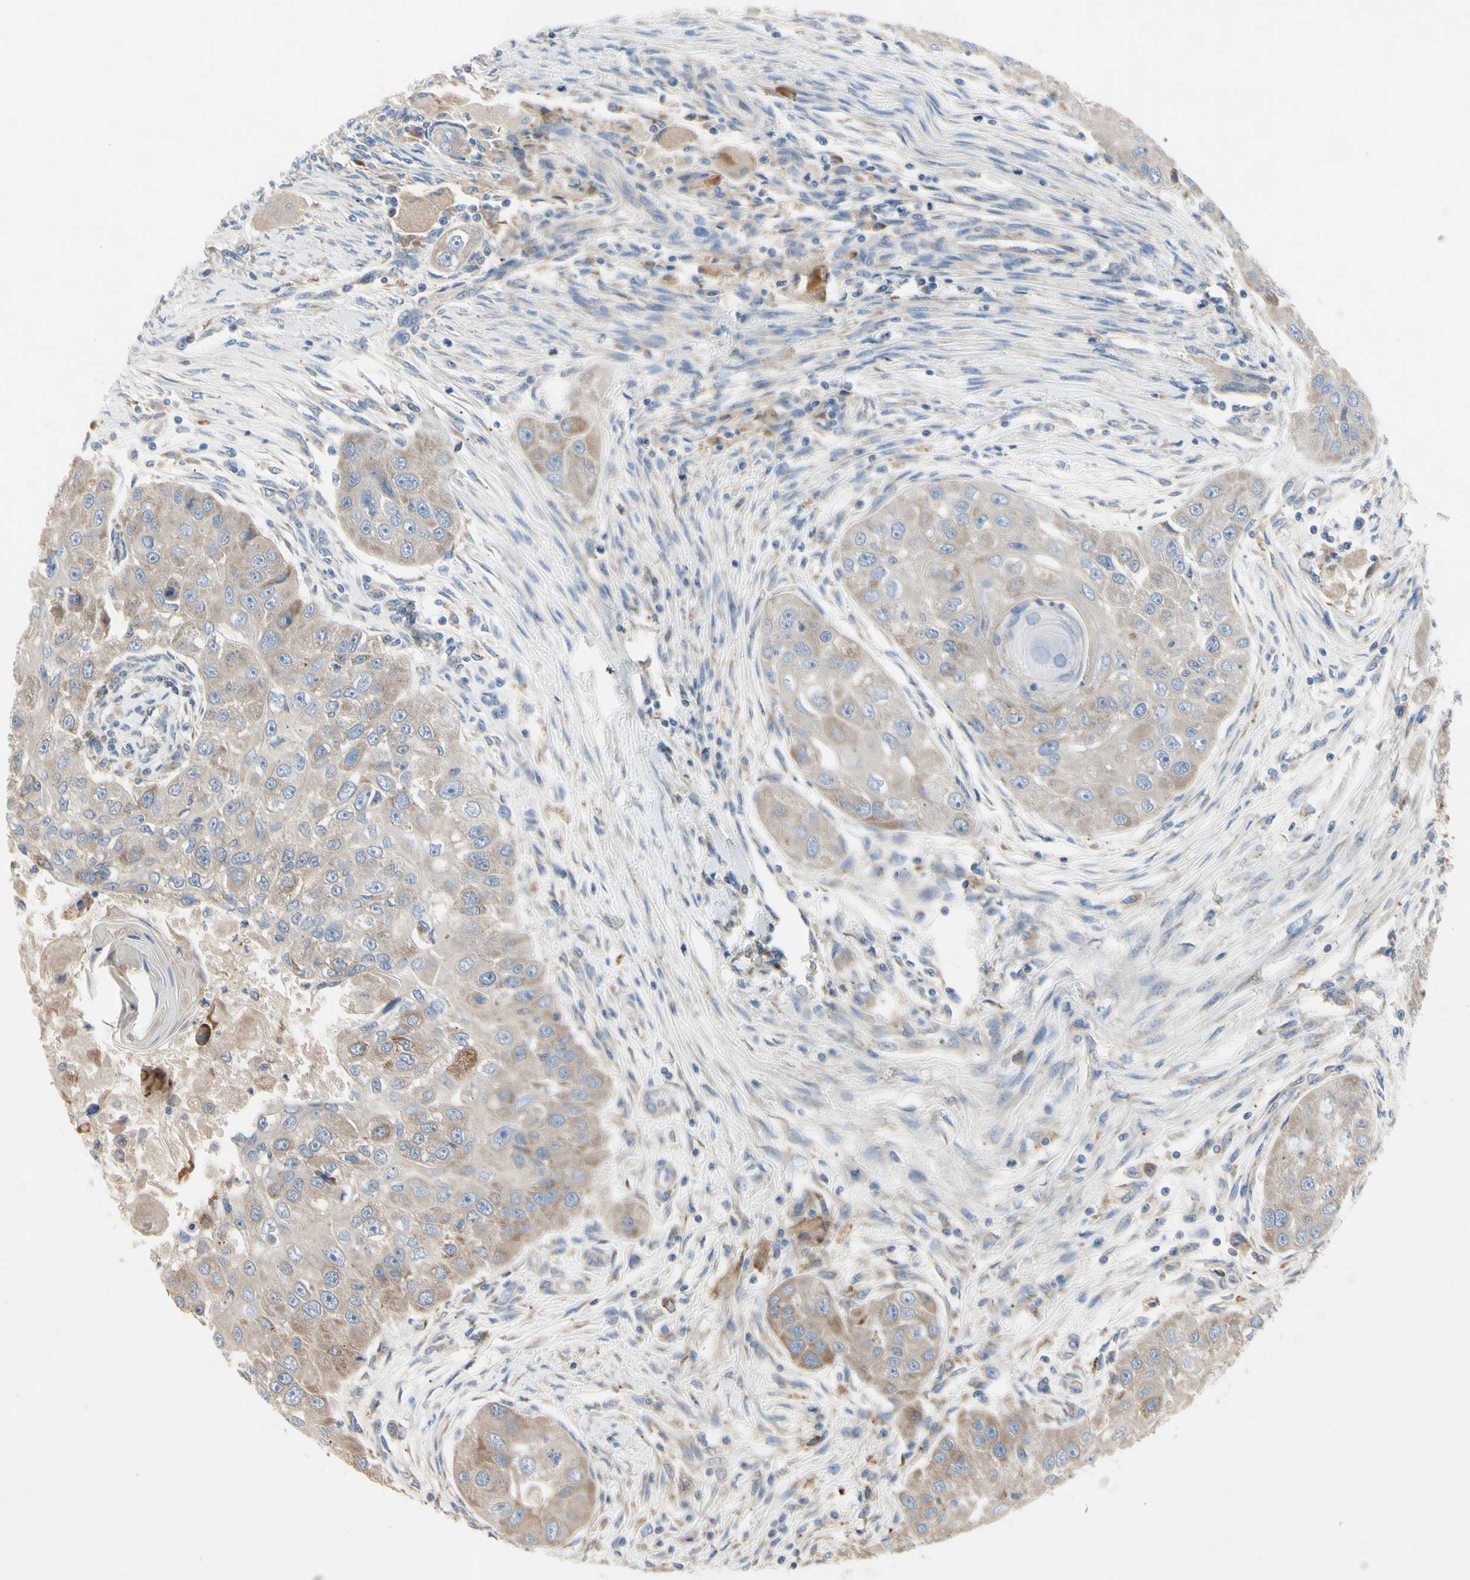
{"staining": {"intensity": "weak", "quantity": ">75%", "location": "cytoplasmic/membranous"}, "tissue": "head and neck cancer", "cell_type": "Tumor cells", "image_type": "cancer", "snomed": [{"axis": "morphology", "description": "Normal tissue, NOS"}, {"axis": "morphology", "description": "Squamous cell carcinoma, NOS"}, {"axis": "topography", "description": "Skeletal muscle"}, {"axis": "topography", "description": "Head-Neck"}], "caption": "This is a histology image of immunohistochemistry (IHC) staining of squamous cell carcinoma (head and neck), which shows weak positivity in the cytoplasmic/membranous of tumor cells.", "gene": "XIAP", "patient": {"sex": "male", "age": 51}}